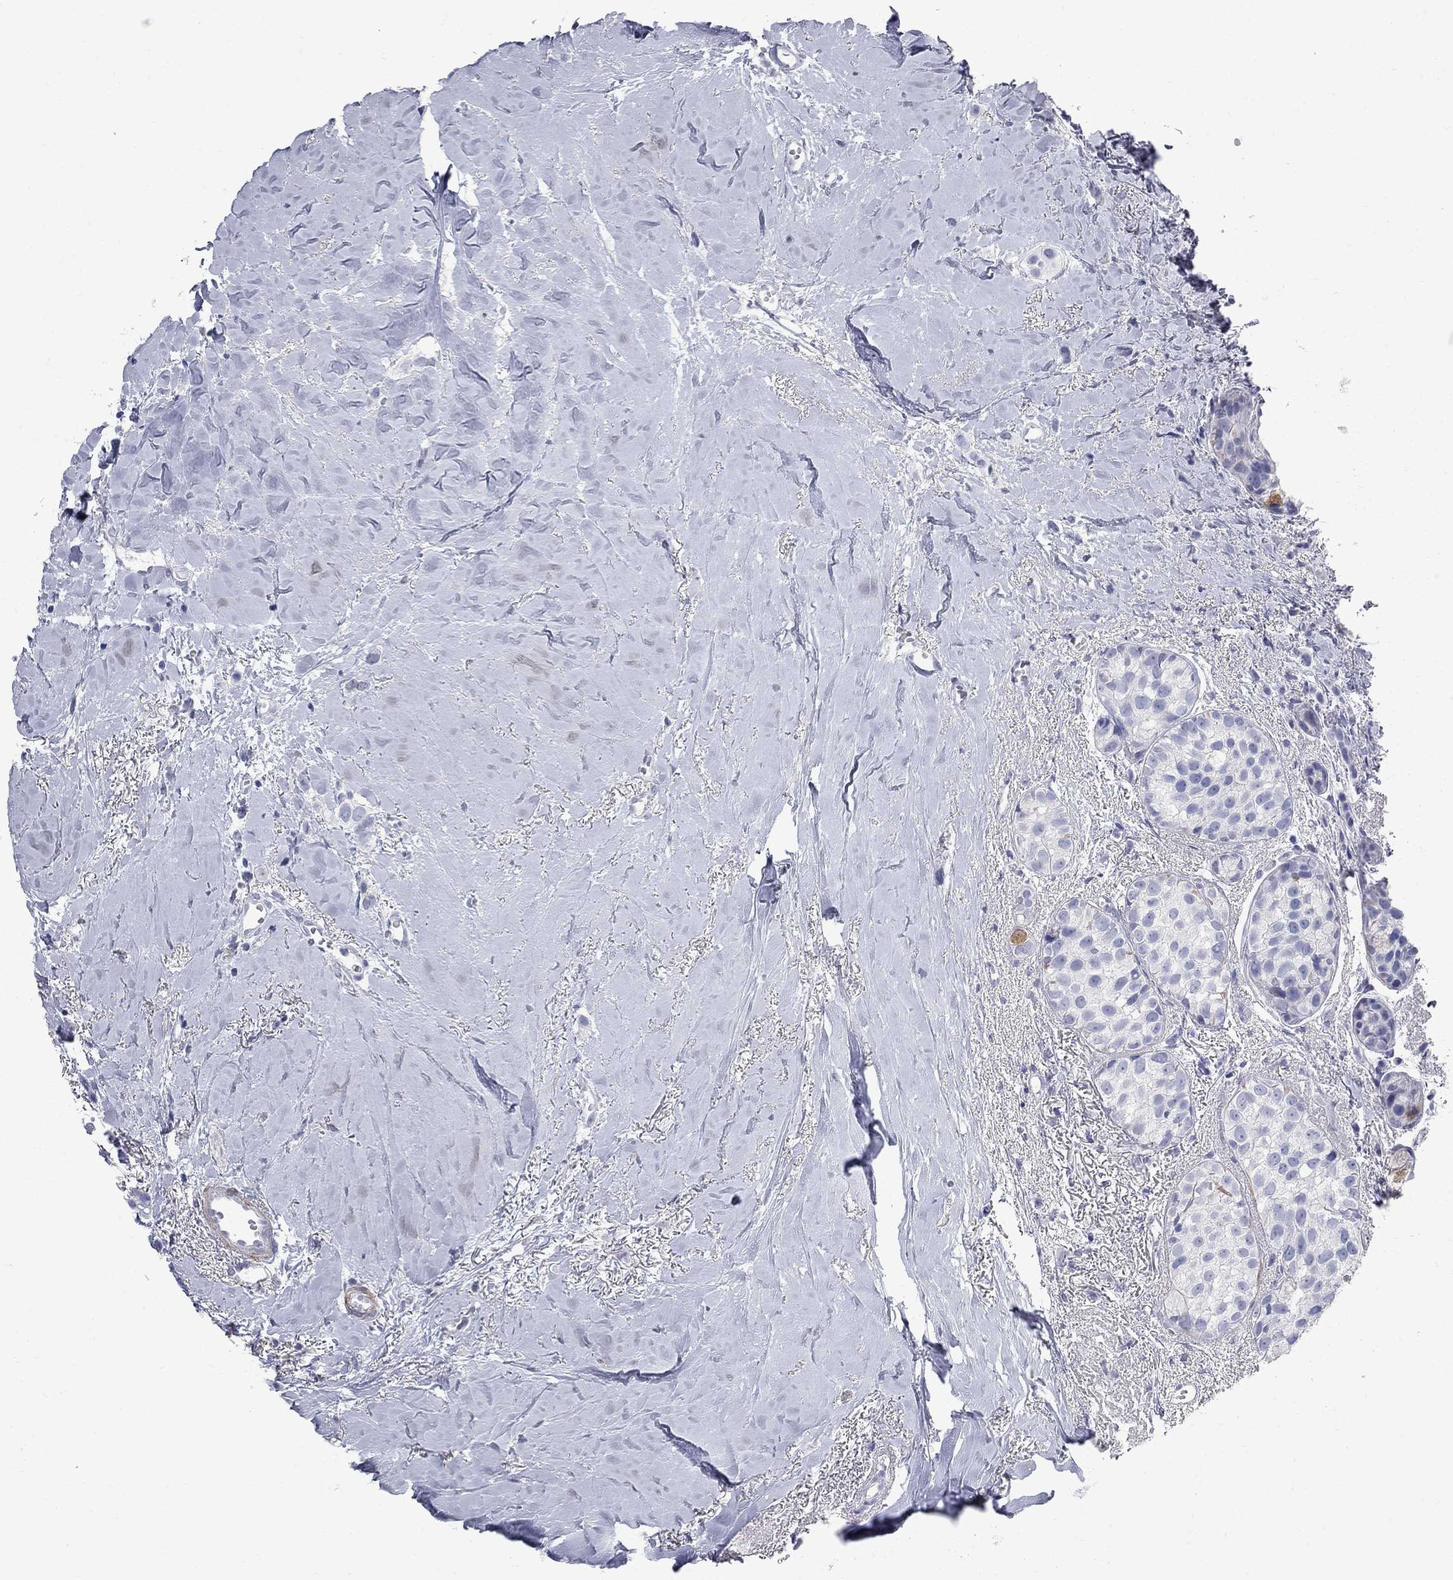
{"staining": {"intensity": "negative", "quantity": "none", "location": "none"}, "tissue": "breast cancer", "cell_type": "Tumor cells", "image_type": "cancer", "snomed": [{"axis": "morphology", "description": "Duct carcinoma"}, {"axis": "topography", "description": "Breast"}], "caption": "Breast infiltrating ductal carcinoma was stained to show a protein in brown. There is no significant staining in tumor cells.", "gene": "BPIFB1", "patient": {"sex": "female", "age": 85}}